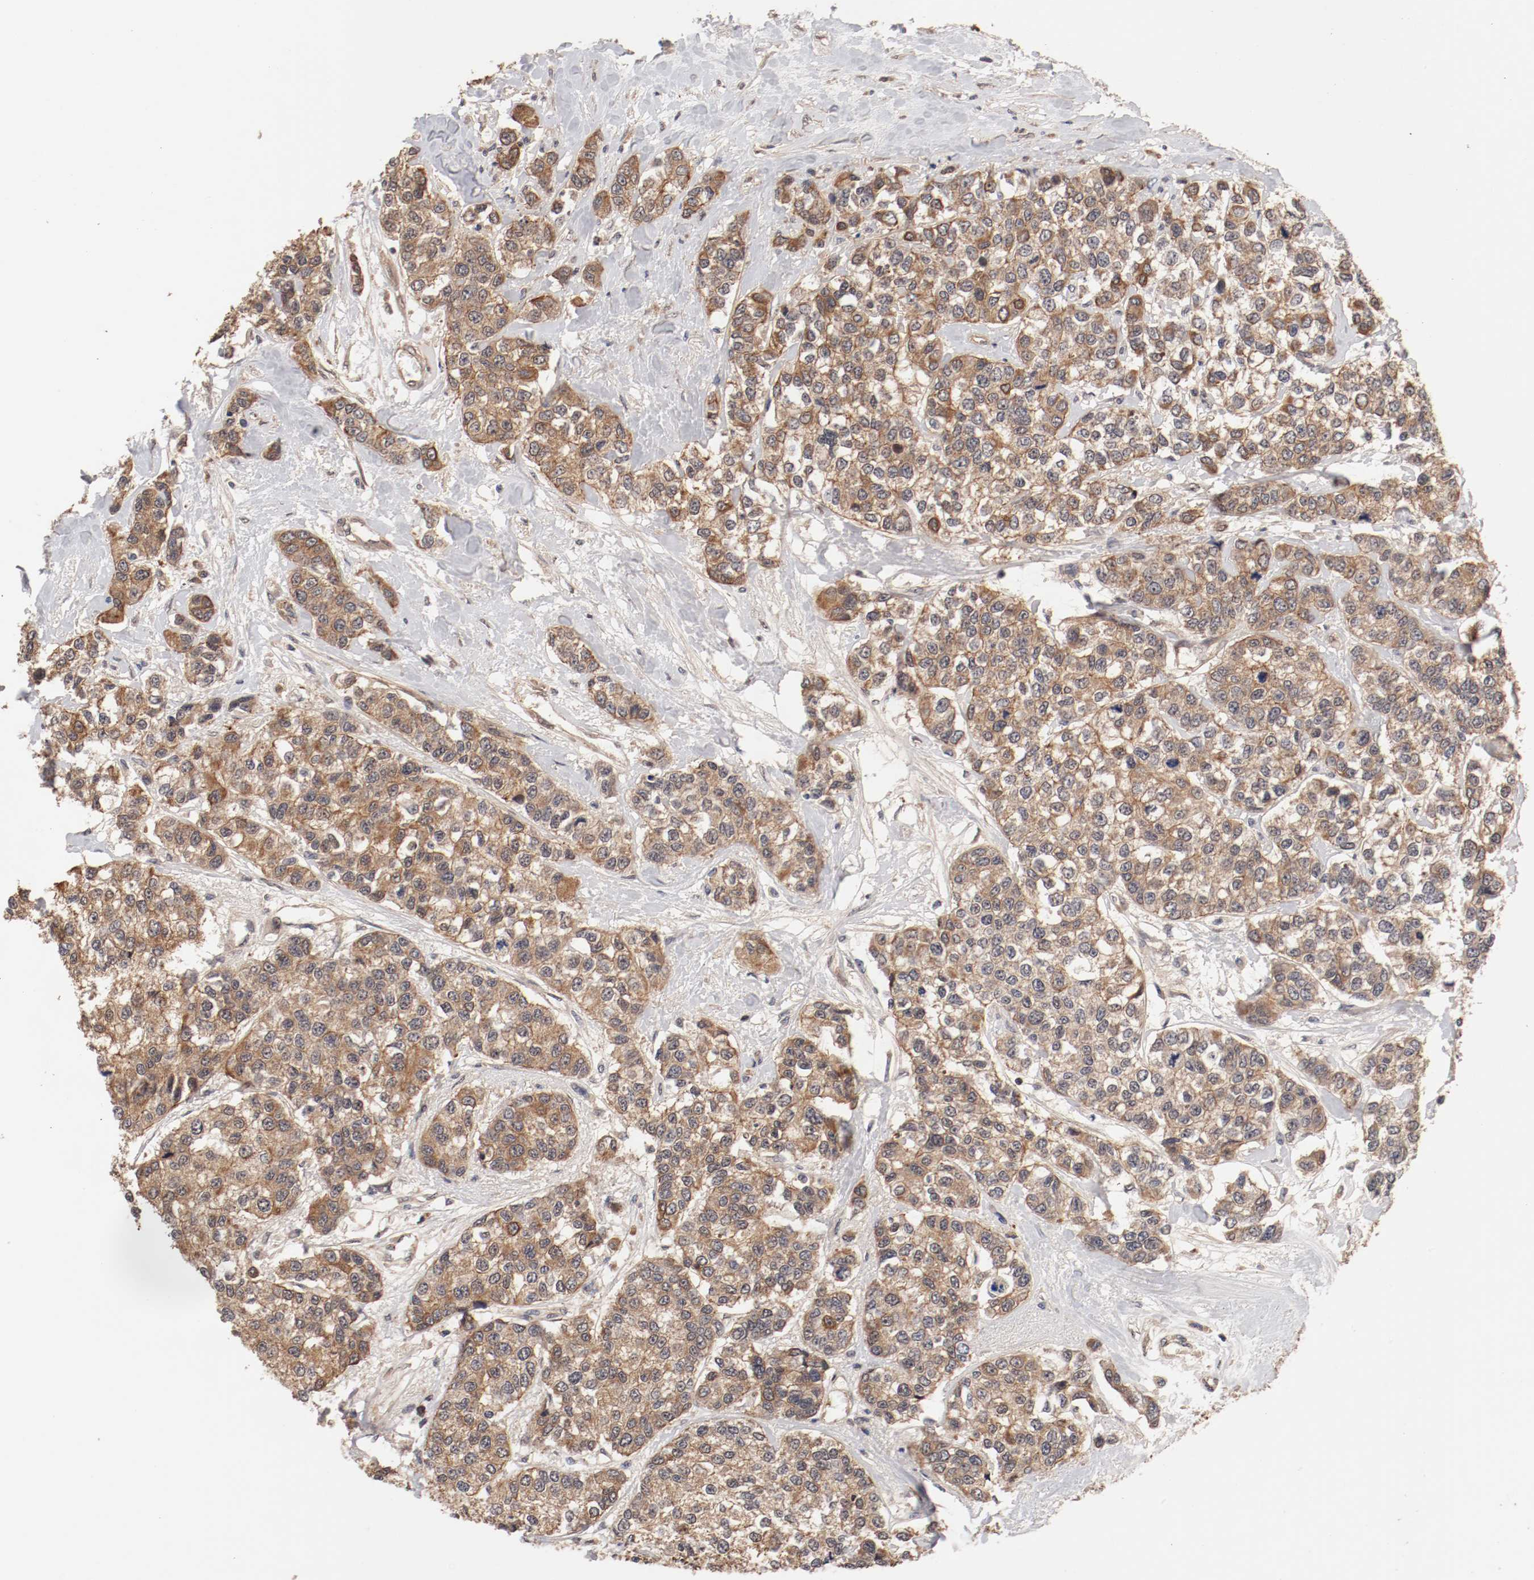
{"staining": {"intensity": "moderate", "quantity": ">75%", "location": "cytoplasmic/membranous"}, "tissue": "breast cancer", "cell_type": "Tumor cells", "image_type": "cancer", "snomed": [{"axis": "morphology", "description": "Duct carcinoma"}, {"axis": "topography", "description": "Breast"}], "caption": "There is medium levels of moderate cytoplasmic/membranous expression in tumor cells of infiltrating ductal carcinoma (breast), as demonstrated by immunohistochemical staining (brown color).", "gene": "GUF1", "patient": {"sex": "female", "age": 51}}